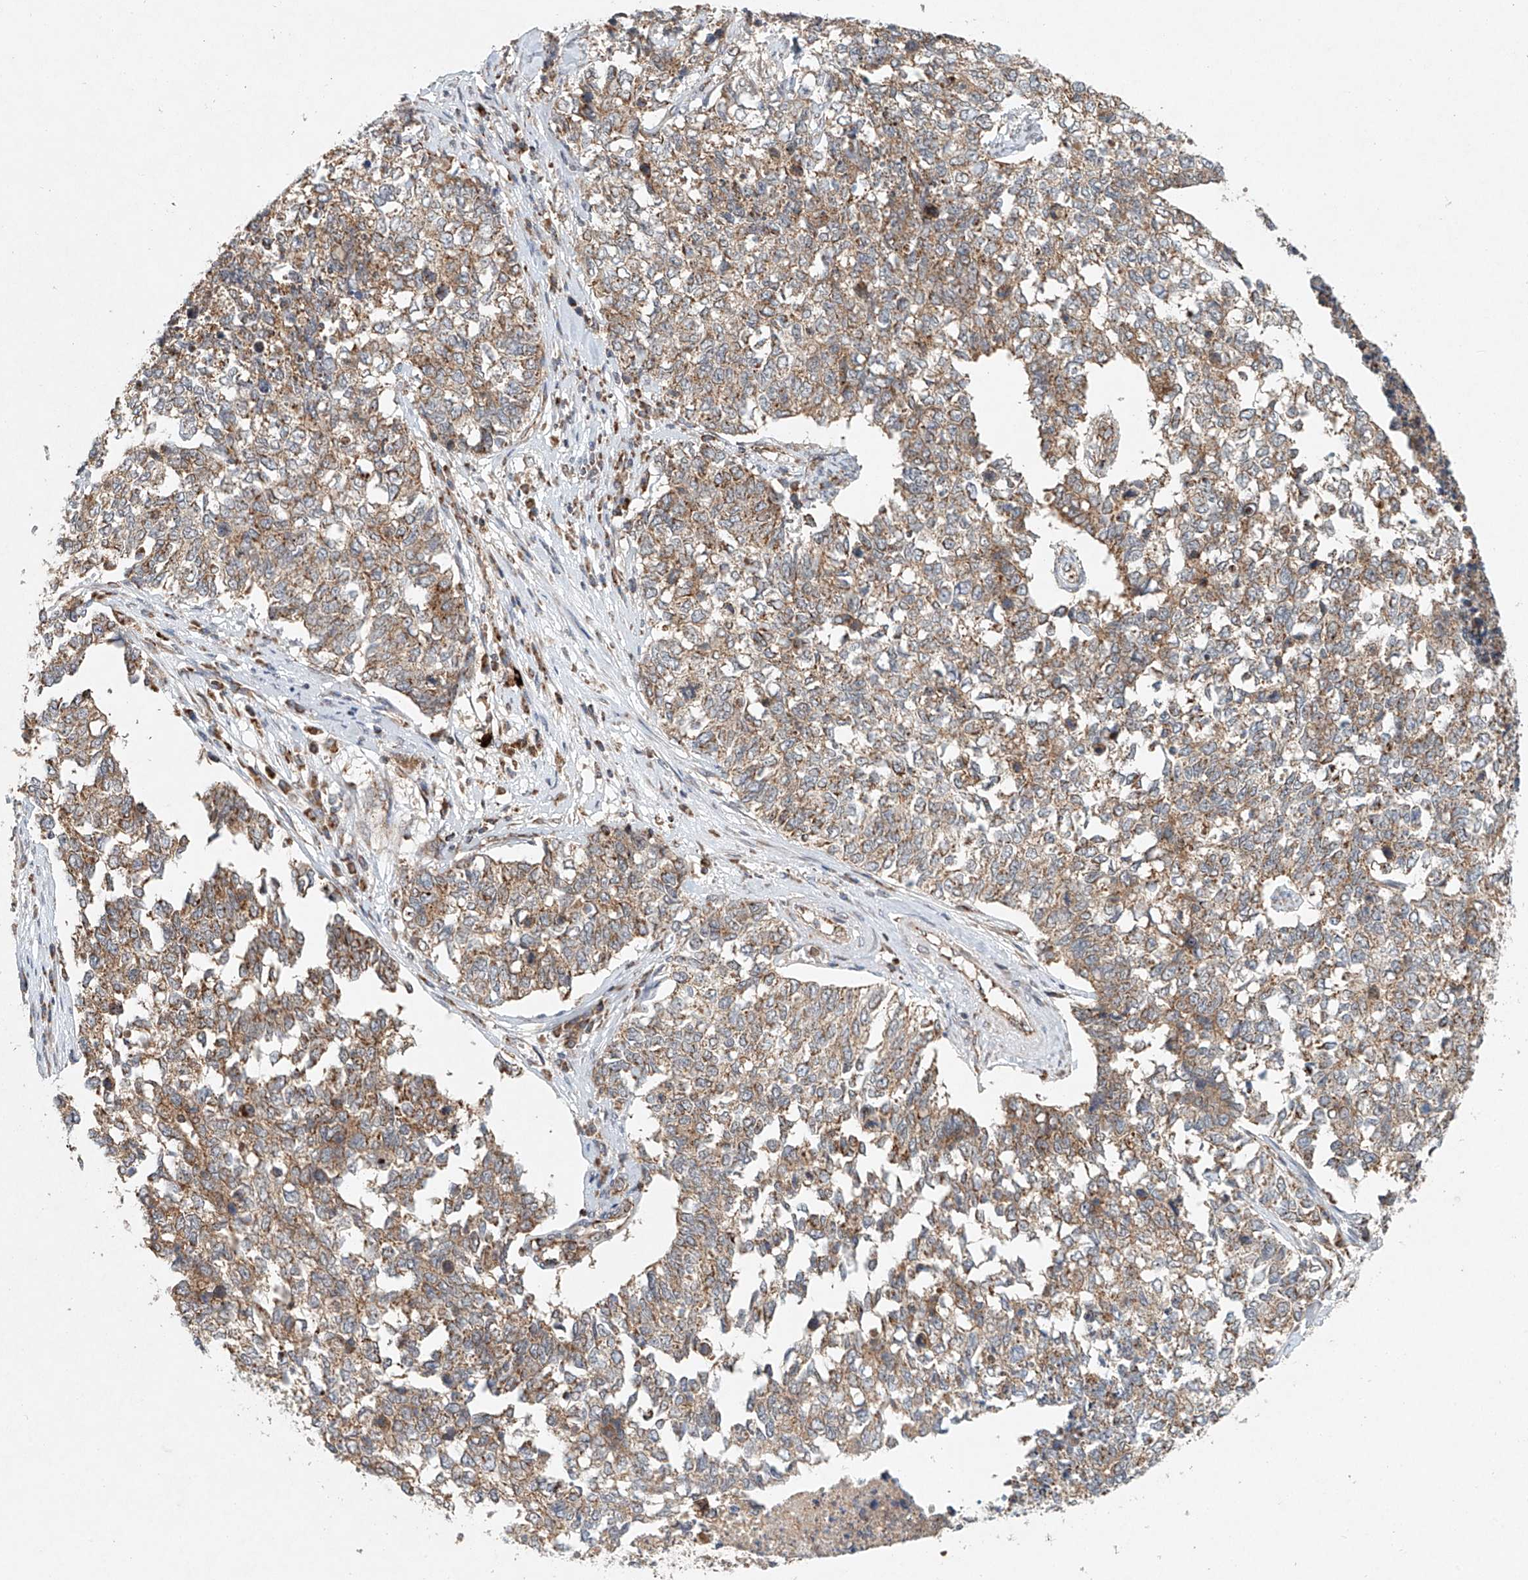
{"staining": {"intensity": "weak", "quantity": ">75%", "location": "cytoplasmic/membranous"}, "tissue": "cervical cancer", "cell_type": "Tumor cells", "image_type": "cancer", "snomed": [{"axis": "morphology", "description": "Squamous cell carcinoma, NOS"}, {"axis": "topography", "description": "Cervix"}], "caption": "Brown immunohistochemical staining in human cervical squamous cell carcinoma demonstrates weak cytoplasmic/membranous staining in approximately >75% of tumor cells.", "gene": "DCAF11", "patient": {"sex": "female", "age": 63}}